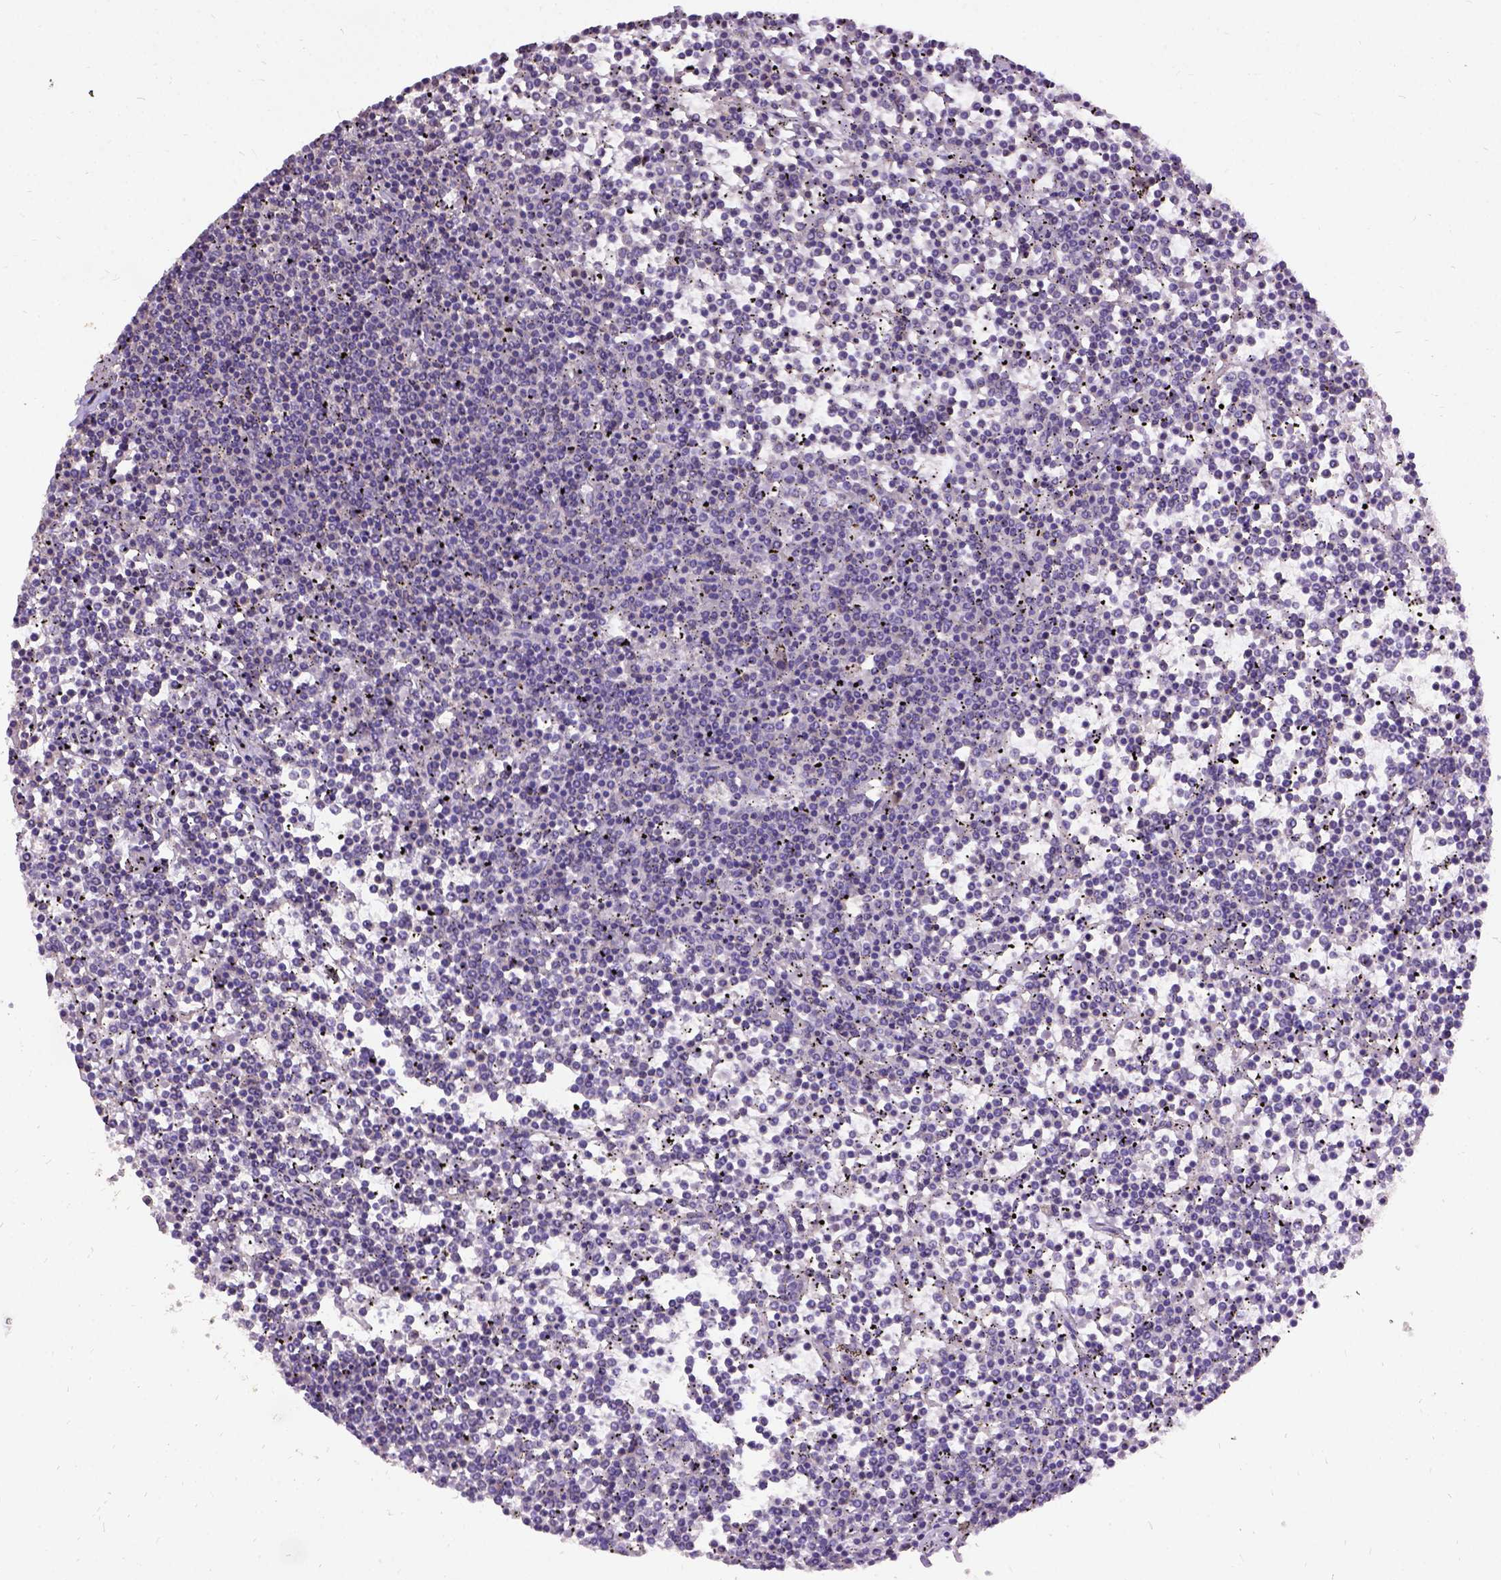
{"staining": {"intensity": "negative", "quantity": "none", "location": "none"}, "tissue": "lymphoma", "cell_type": "Tumor cells", "image_type": "cancer", "snomed": [{"axis": "morphology", "description": "Malignant lymphoma, non-Hodgkin's type, Low grade"}, {"axis": "topography", "description": "Spleen"}], "caption": "Immunohistochemistry of low-grade malignant lymphoma, non-Hodgkin's type reveals no expression in tumor cells.", "gene": "DQX1", "patient": {"sex": "female", "age": 19}}